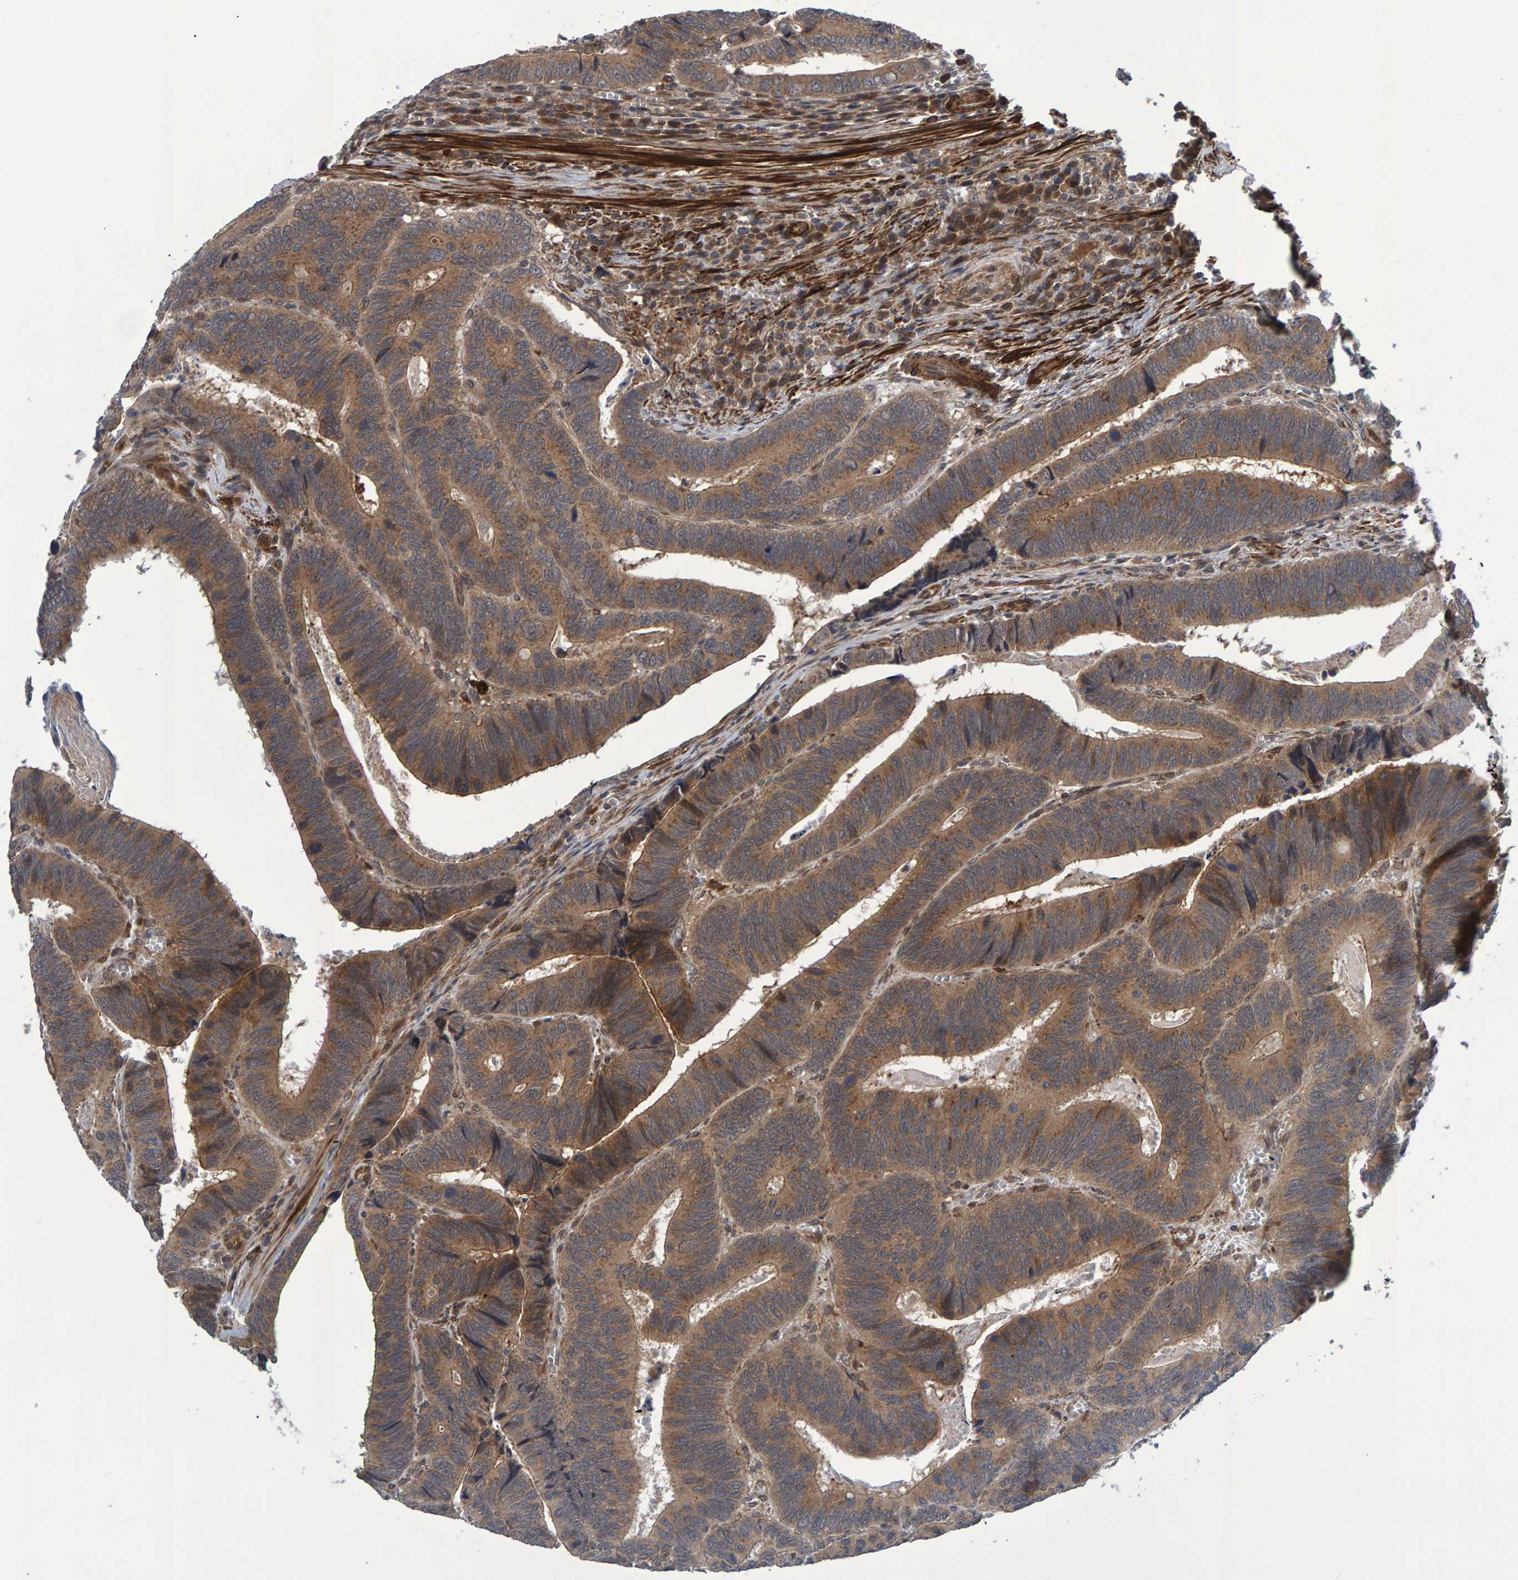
{"staining": {"intensity": "moderate", "quantity": ">75%", "location": "cytoplasmic/membranous"}, "tissue": "colorectal cancer", "cell_type": "Tumor cells", "image_type": "cancer", "snomed": [{"axis": "morphology", "description": "Inflammation, NOS"}, {"axis": "morphology", "description": "Adenocarcinoma, NOS"}, {"axis": "topography", "description": "Colon"}], "caption": "Immunohistochemistry of human adenocarcinoma (colorectal) demonstrates medium levels of moderate cytoplasmic/membranous staining in about >75% of tumor cells. (Stains: DAB (3,3'-diaminobenzidine) in brown, nuclei in blue, Microscopy: brightfield microscopy at high magnification).", "gene": "ATP6V1H", "patient": {"sex": "male", "age": 72}}